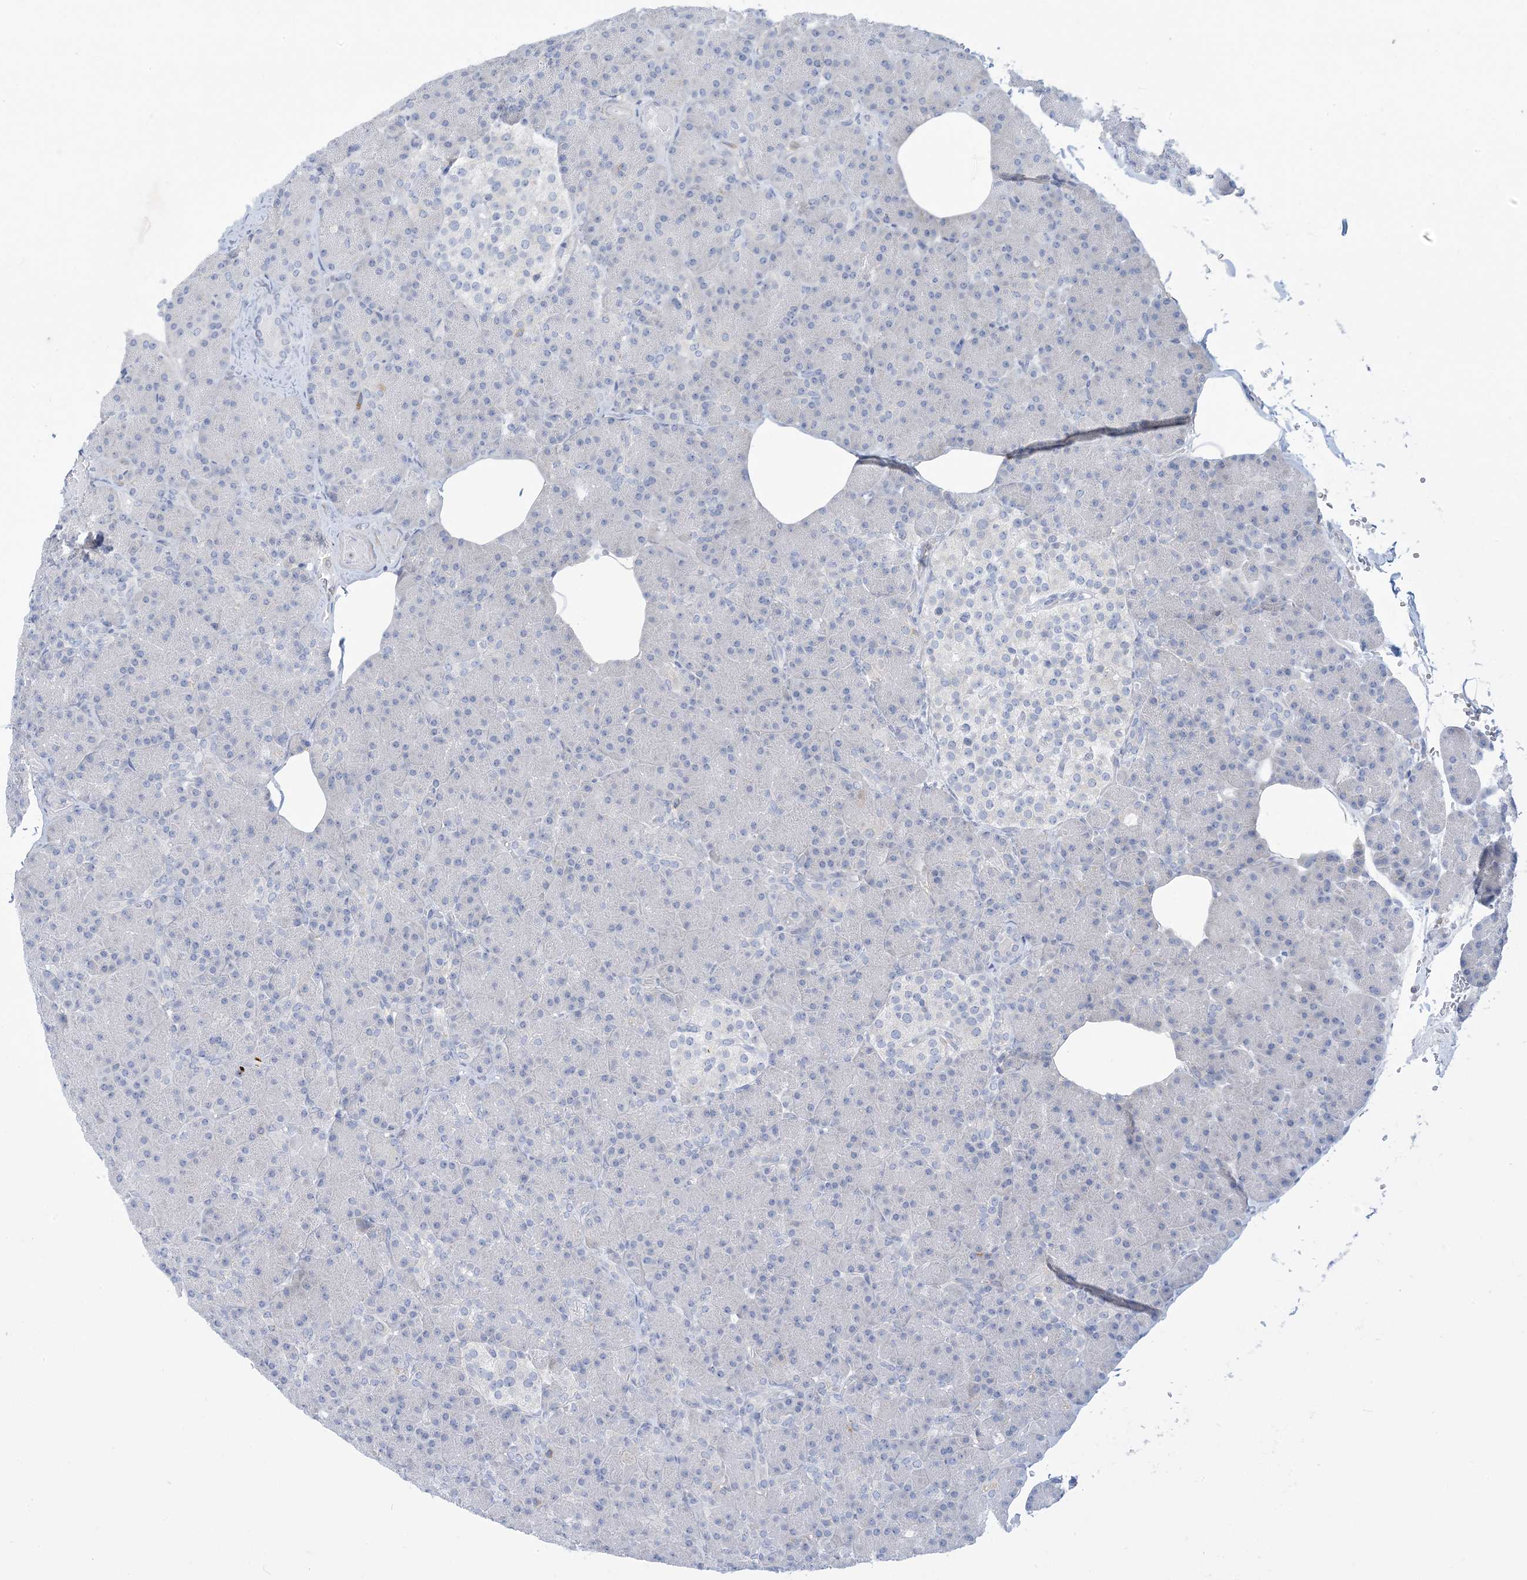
{"staining": {"intensity": "moderate", "quantity": "<25%", "location": "cytoplasmic/membranous"}, "tissue": "pancreas", "cell_type": "Exocrine glandular cells", "image_type": "normal", "snomed": [{"axis": "morphology", "description": "Normal tissue, NOS"}, {"axis": "topography", "description": "Pancreas"}], "caption": "Immunohistochemical staining of benign human pancreas demonstrates low levels of moderate cytoplasmic/membranous expression in about <25% of exocrine glandular cells. (IHC, brightfield microscopy, high magnification).", "gene": "AOC1", "patient": {"sex": "female", "age": 43}}